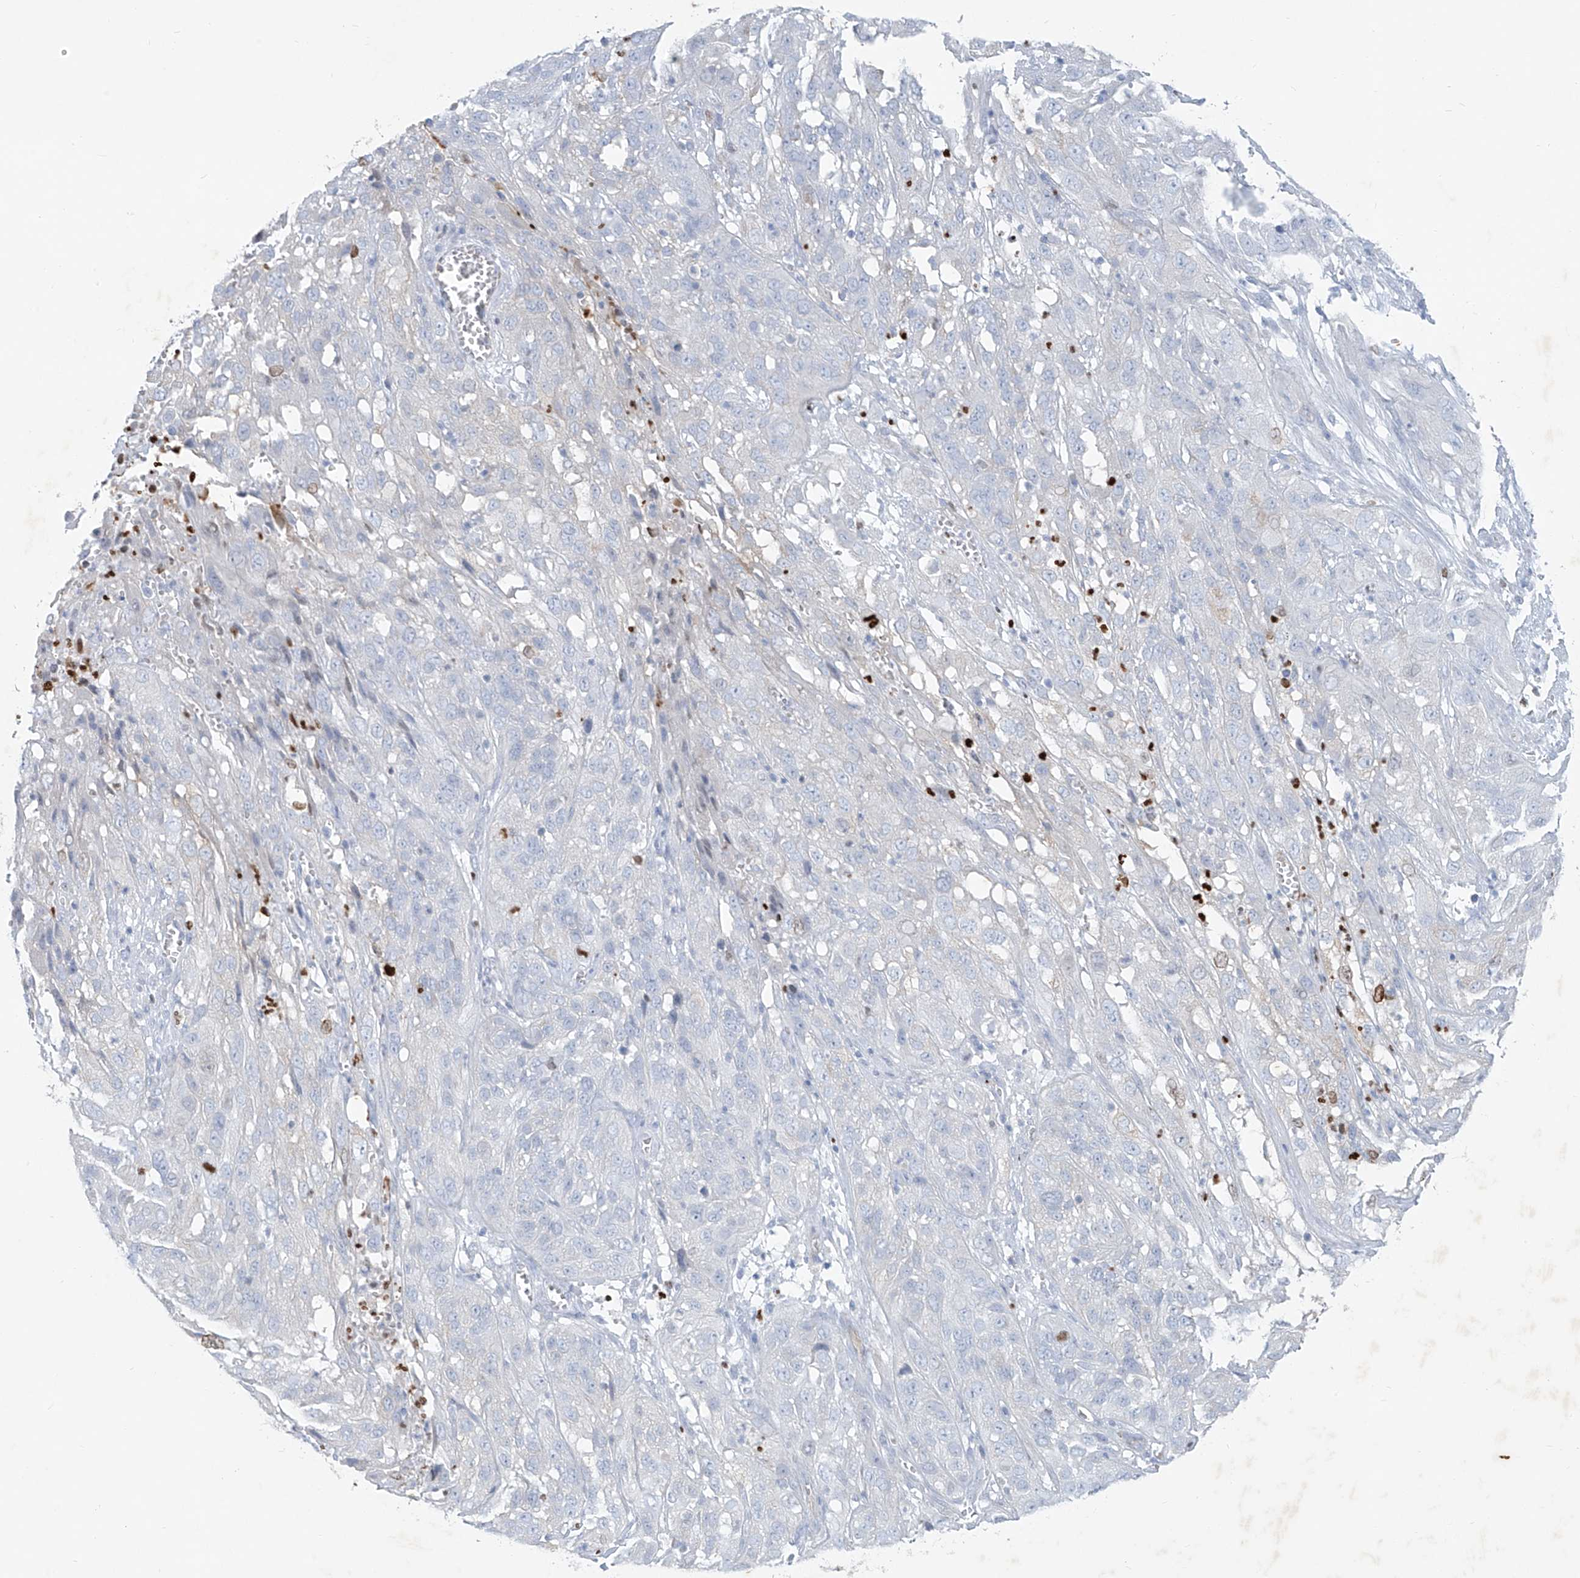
{"staining": {"intensity": "negative", "quantity": "none", "location": "none"}, "tissue": "cervical cancer", "cell_type": "Tumor cells", "image_type": "cancer", "snomed": [{"axis": "morphology", "description": "Squamous cell carcinoma, NOS"}, {"axis": "topography", "description": "Cervix"}], "caption": "Photomicrograph shows no significant protein positivity in tumor cells of squamous cell carcinoma (cervical).", "gene": "CX3CR1", "patient": {"sex": "female", "age": 32}}